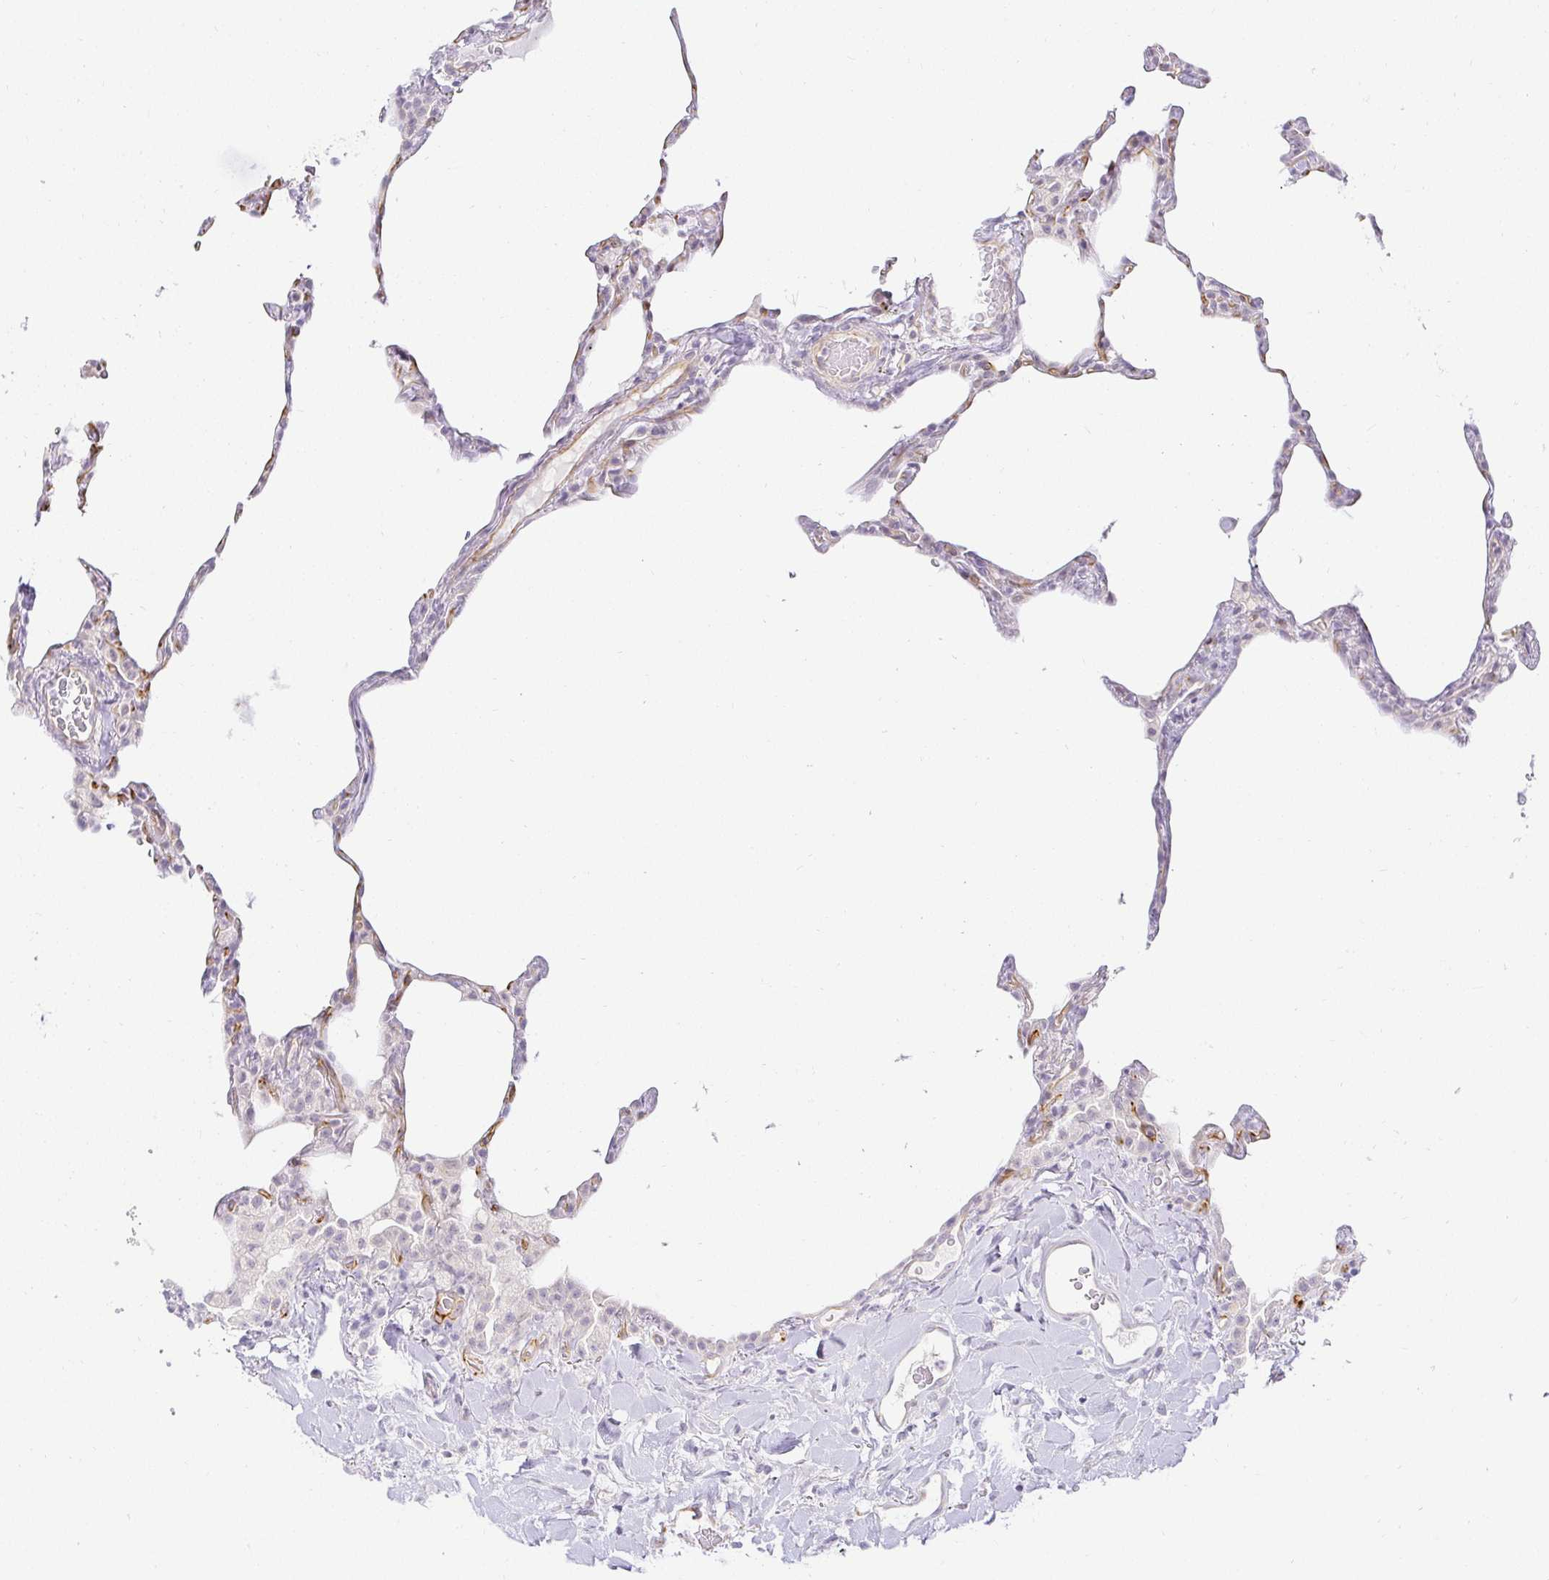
{"staining": {"intensity": "weak", "quantity": "<25%", "location": "cytoplasmic/membranous"}, "tissue": "lung", "cell_type": "Alveolar cells", "image_type": "normal", "snomed": [{"axis": "morphology", "description": "Normal tissue, NOS"}, {"axis": "topography", "description": "Lung"}], "caption": "Alveolar cells show no significant protein staining in normal lung. (Brightfield microscopy of DAB (3,3'-diaminobenzidine) immunohistochemistry at high magnification).", "gene": "ACAN", "patient": {"sex": "female", "age": 57}}